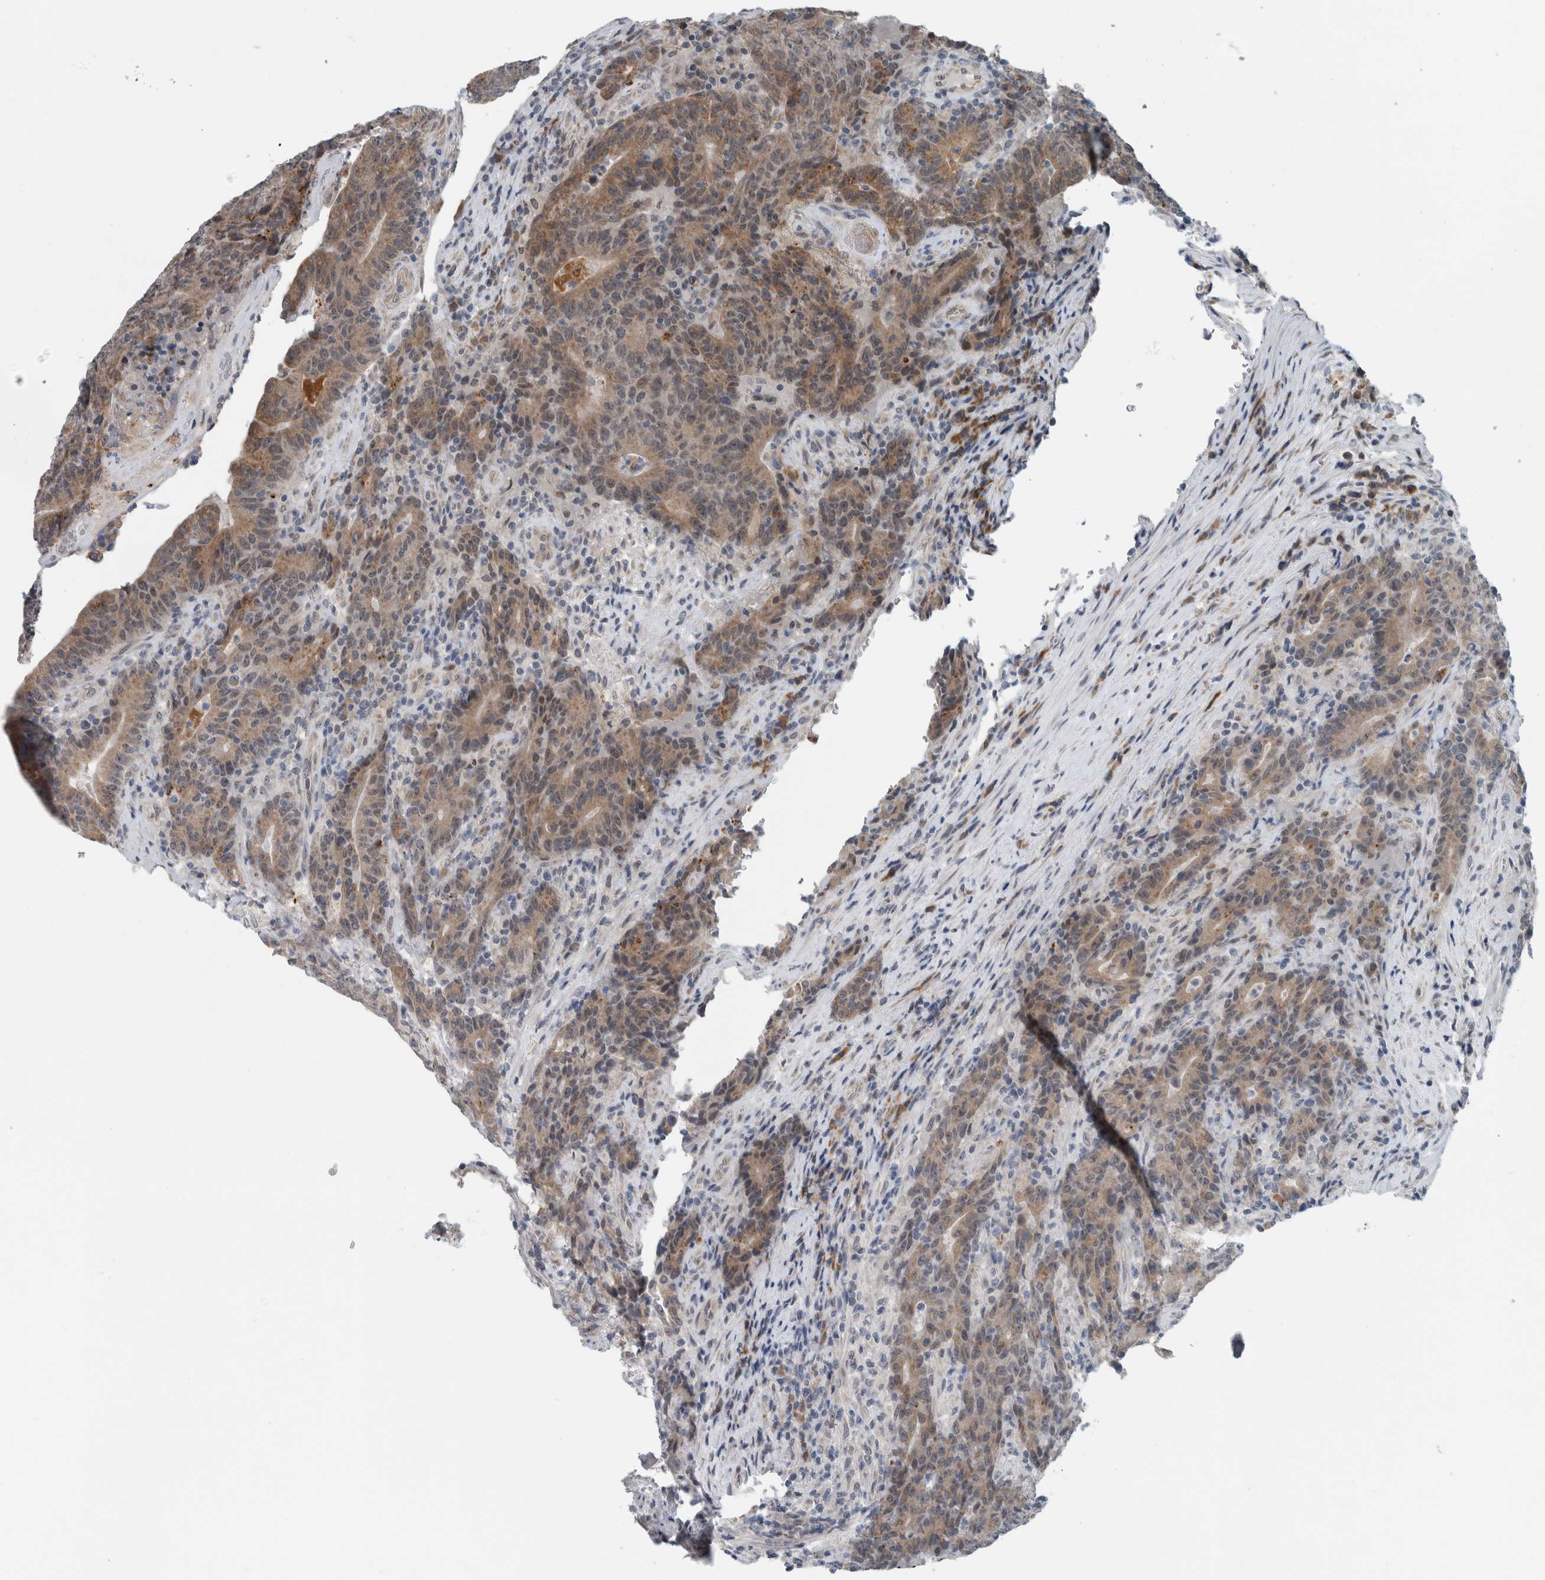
{"staining": {"intensity": "weak", "quantity": ">75%", "location": "cytoplasmic/membranous"}, "tissue": "colorectal cancer", "cell_type": "Tumor cells", "image_type": "cancer", "snomed": [{"axis": "morphology", "description": "Normal tissue, NOS"}, {"axis": "morphology", "description": "Adenocarcinoma, NOS"}, {"axis": "topography", "description": "Colon"}], "caption": "About >75% of tumor cells in human adenocarcinoma (colorectal) demonstrate weak cytoplasmic/membranous protein positivity as visualized by brown immunohistochemical staining.", "gene": "GBA2", "patient": {"sex": "female", "age": 75}}